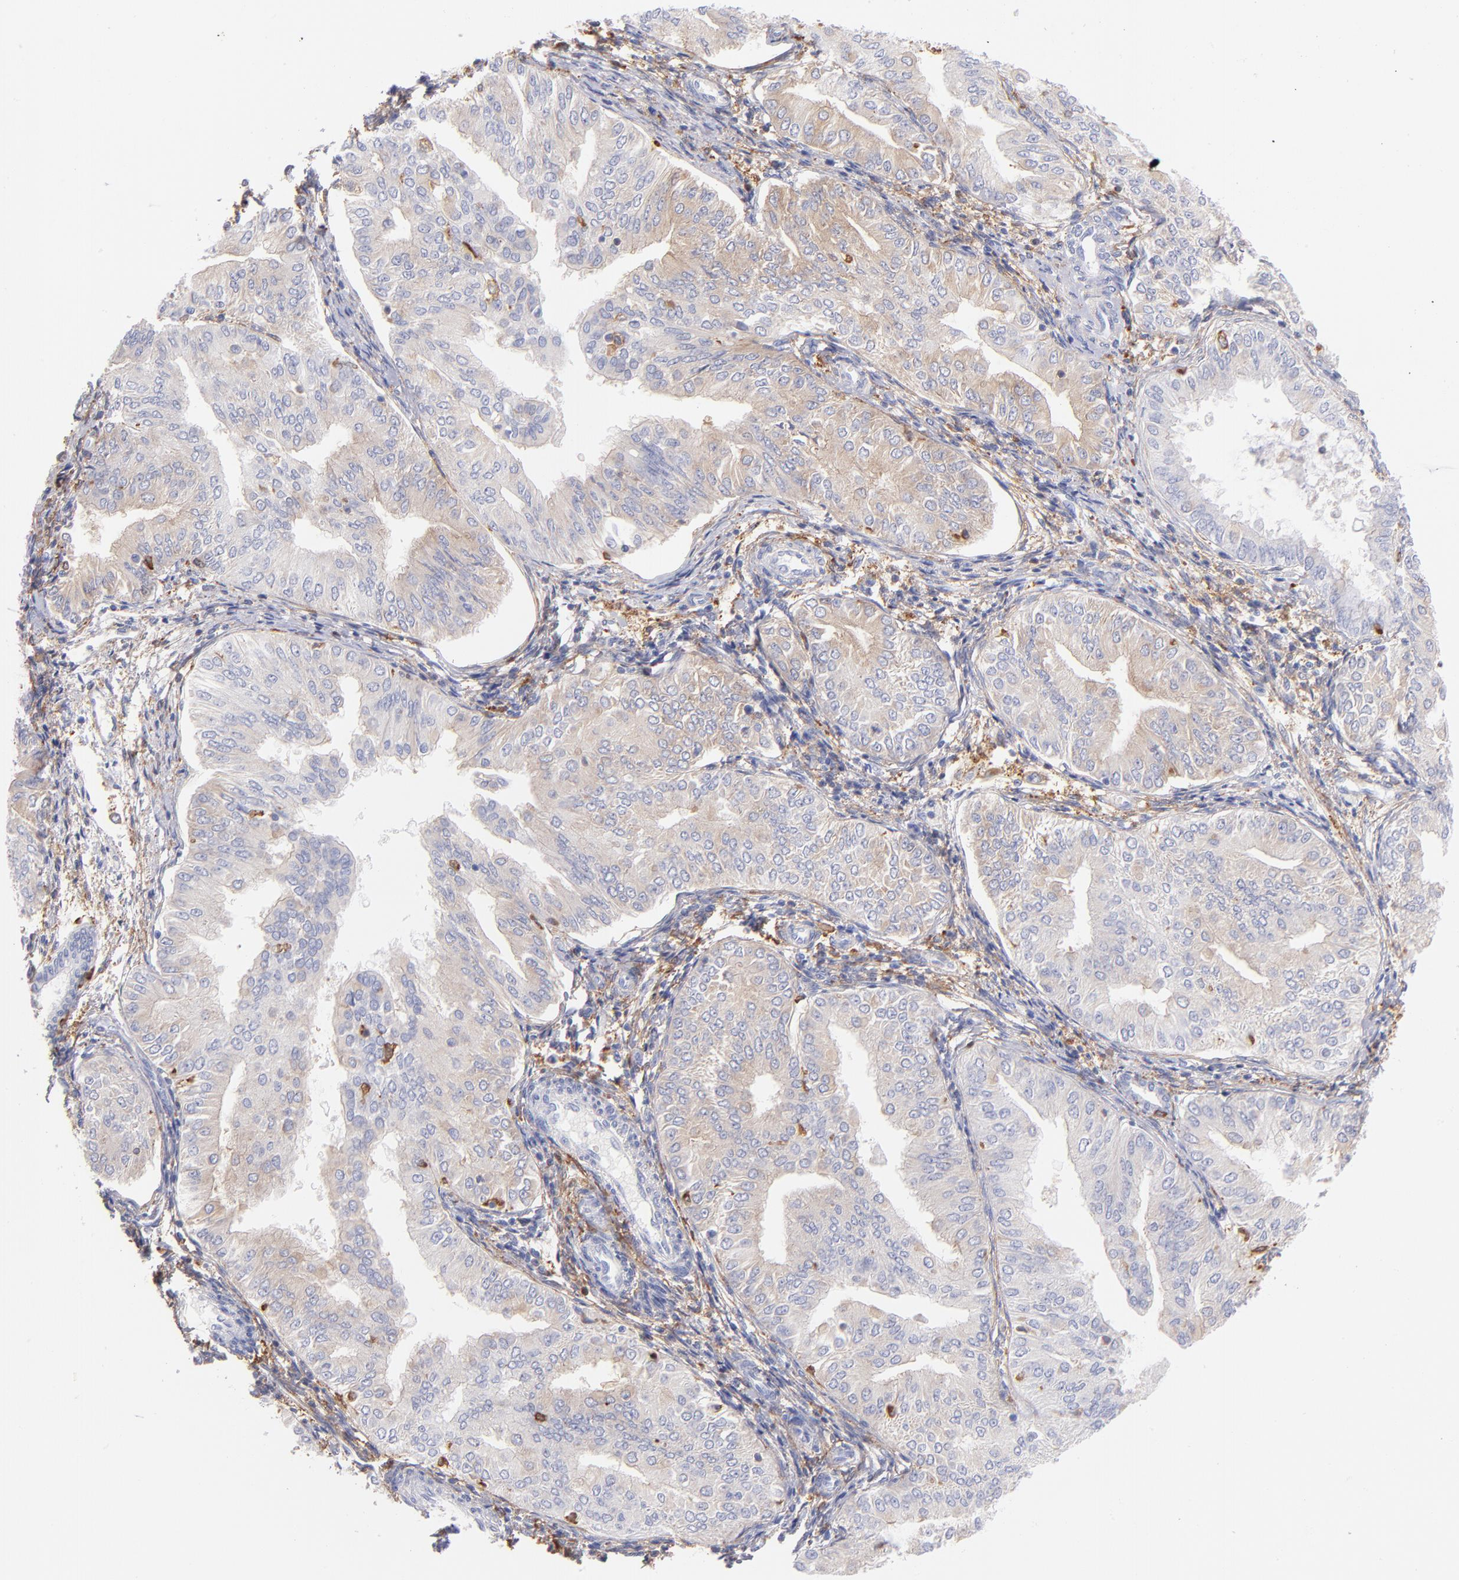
{"staining": {"intensity": "weak", "quantity": "25%-75%", "location": "cytoplasmic/membranous"}, "tissue": "endometrial cancer", "cell_type": "Tumor cells", "image_type": "cancer", "snomed": [{"axis": "morphology", "description": "Adenocarcinoma, NOS"}, {"axis": "topography", "description": "Endometrium"}], "caption": "There is low levels of weak cytoplasmic/membranous positivity in tumor cells of endometrial cancer (adenocarcinoma), as demonstrated by immunohistochemical staining (brown color).", "gene": "PRKCA", "patient": {"sex": "female", "age": 53}}